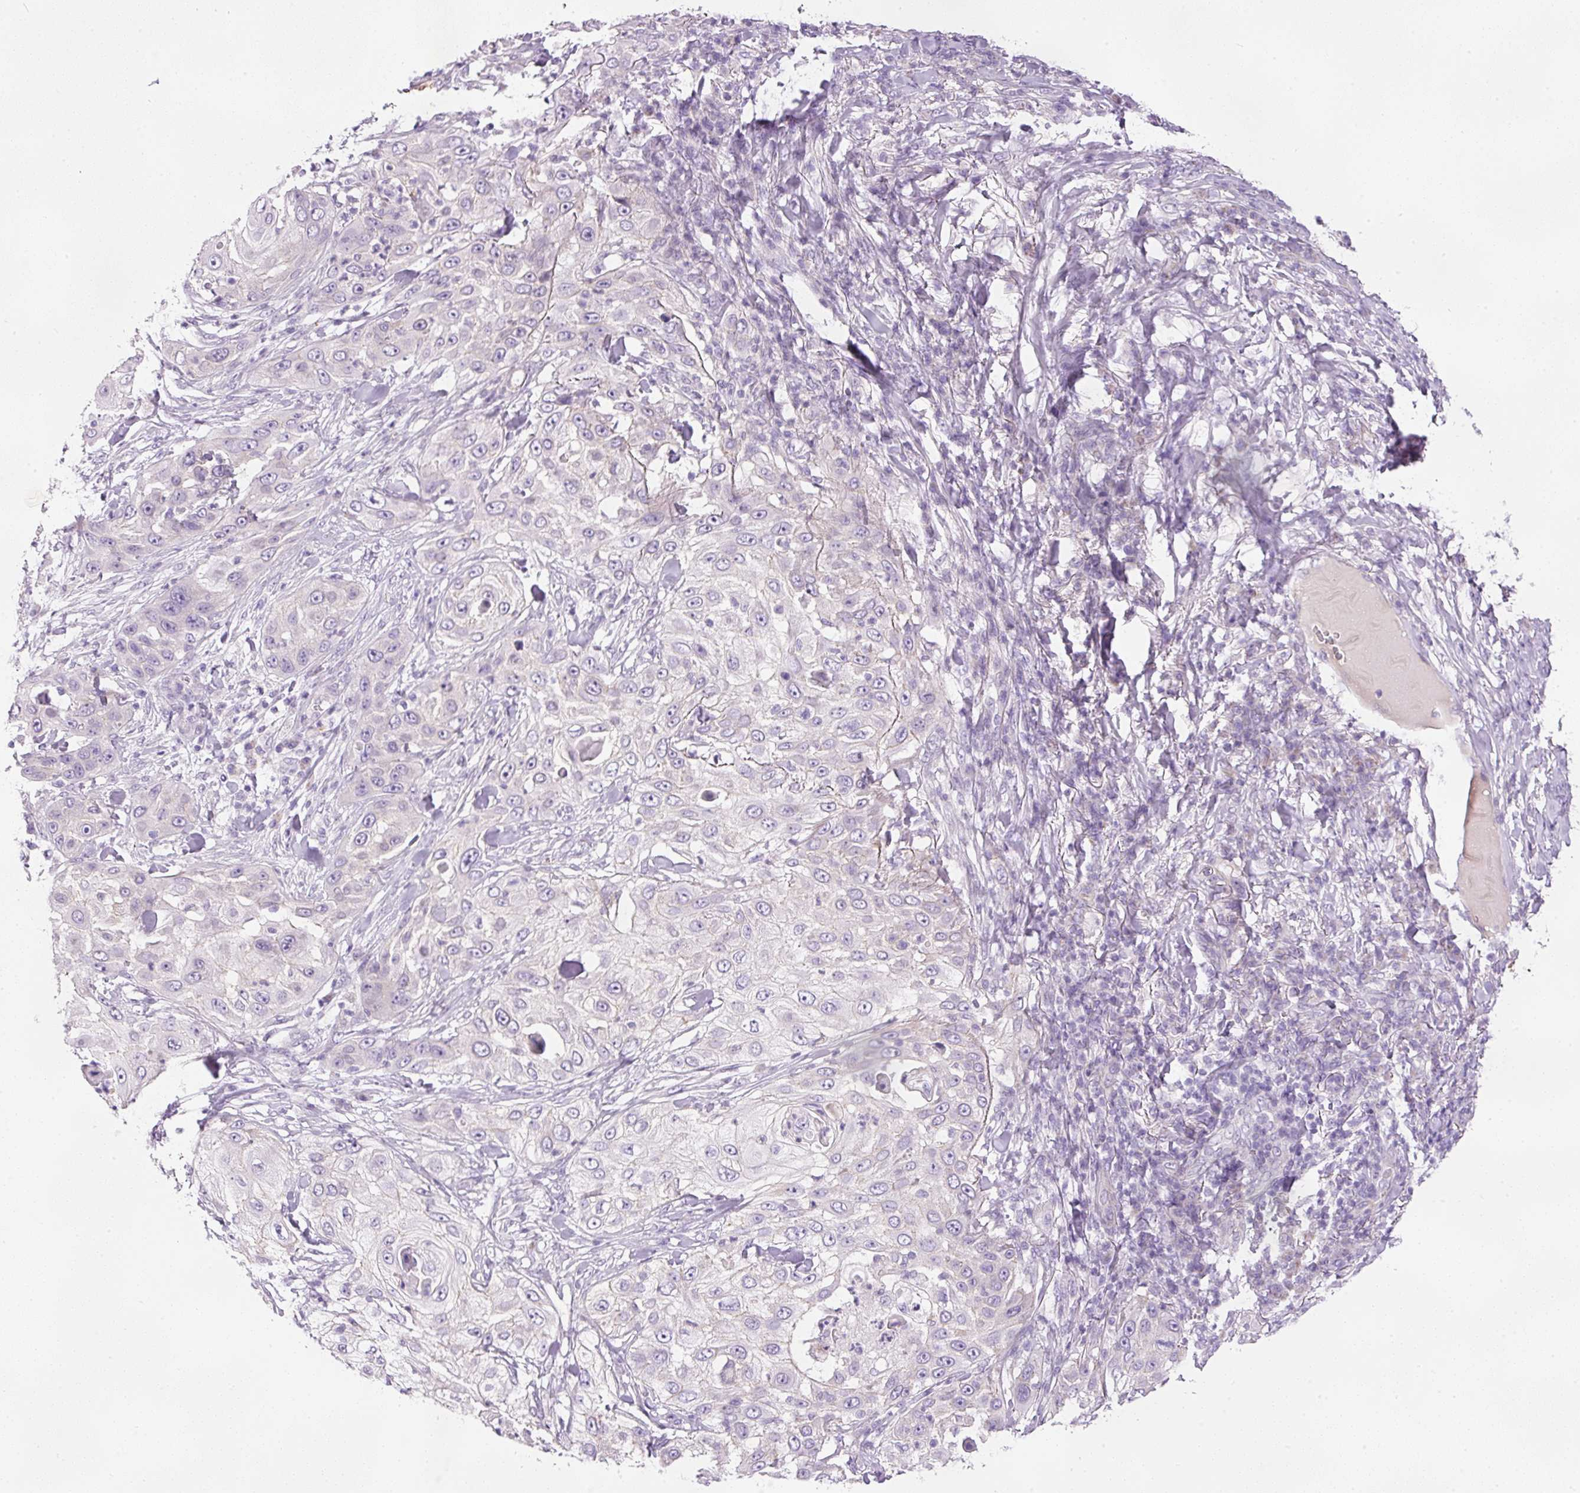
{"staining": {"intensity": "negative", "quantity": "none", "location": "none"}, "tissue": "skin cancer", "cell_type": "Tumor cells", "image_type": "cancer", "snomed": [{"axis": "morphology", "description": "Squamous cell carcinoma, NOS"}, {"axis": "topography", "description": "Skin"}], "caption": "Protein analysis of skin squamous cell carcinoma reveals no significant positivity in tumor cells.", "gene": "KPNA5", "patient": {"sex": "female", "age": 44}}